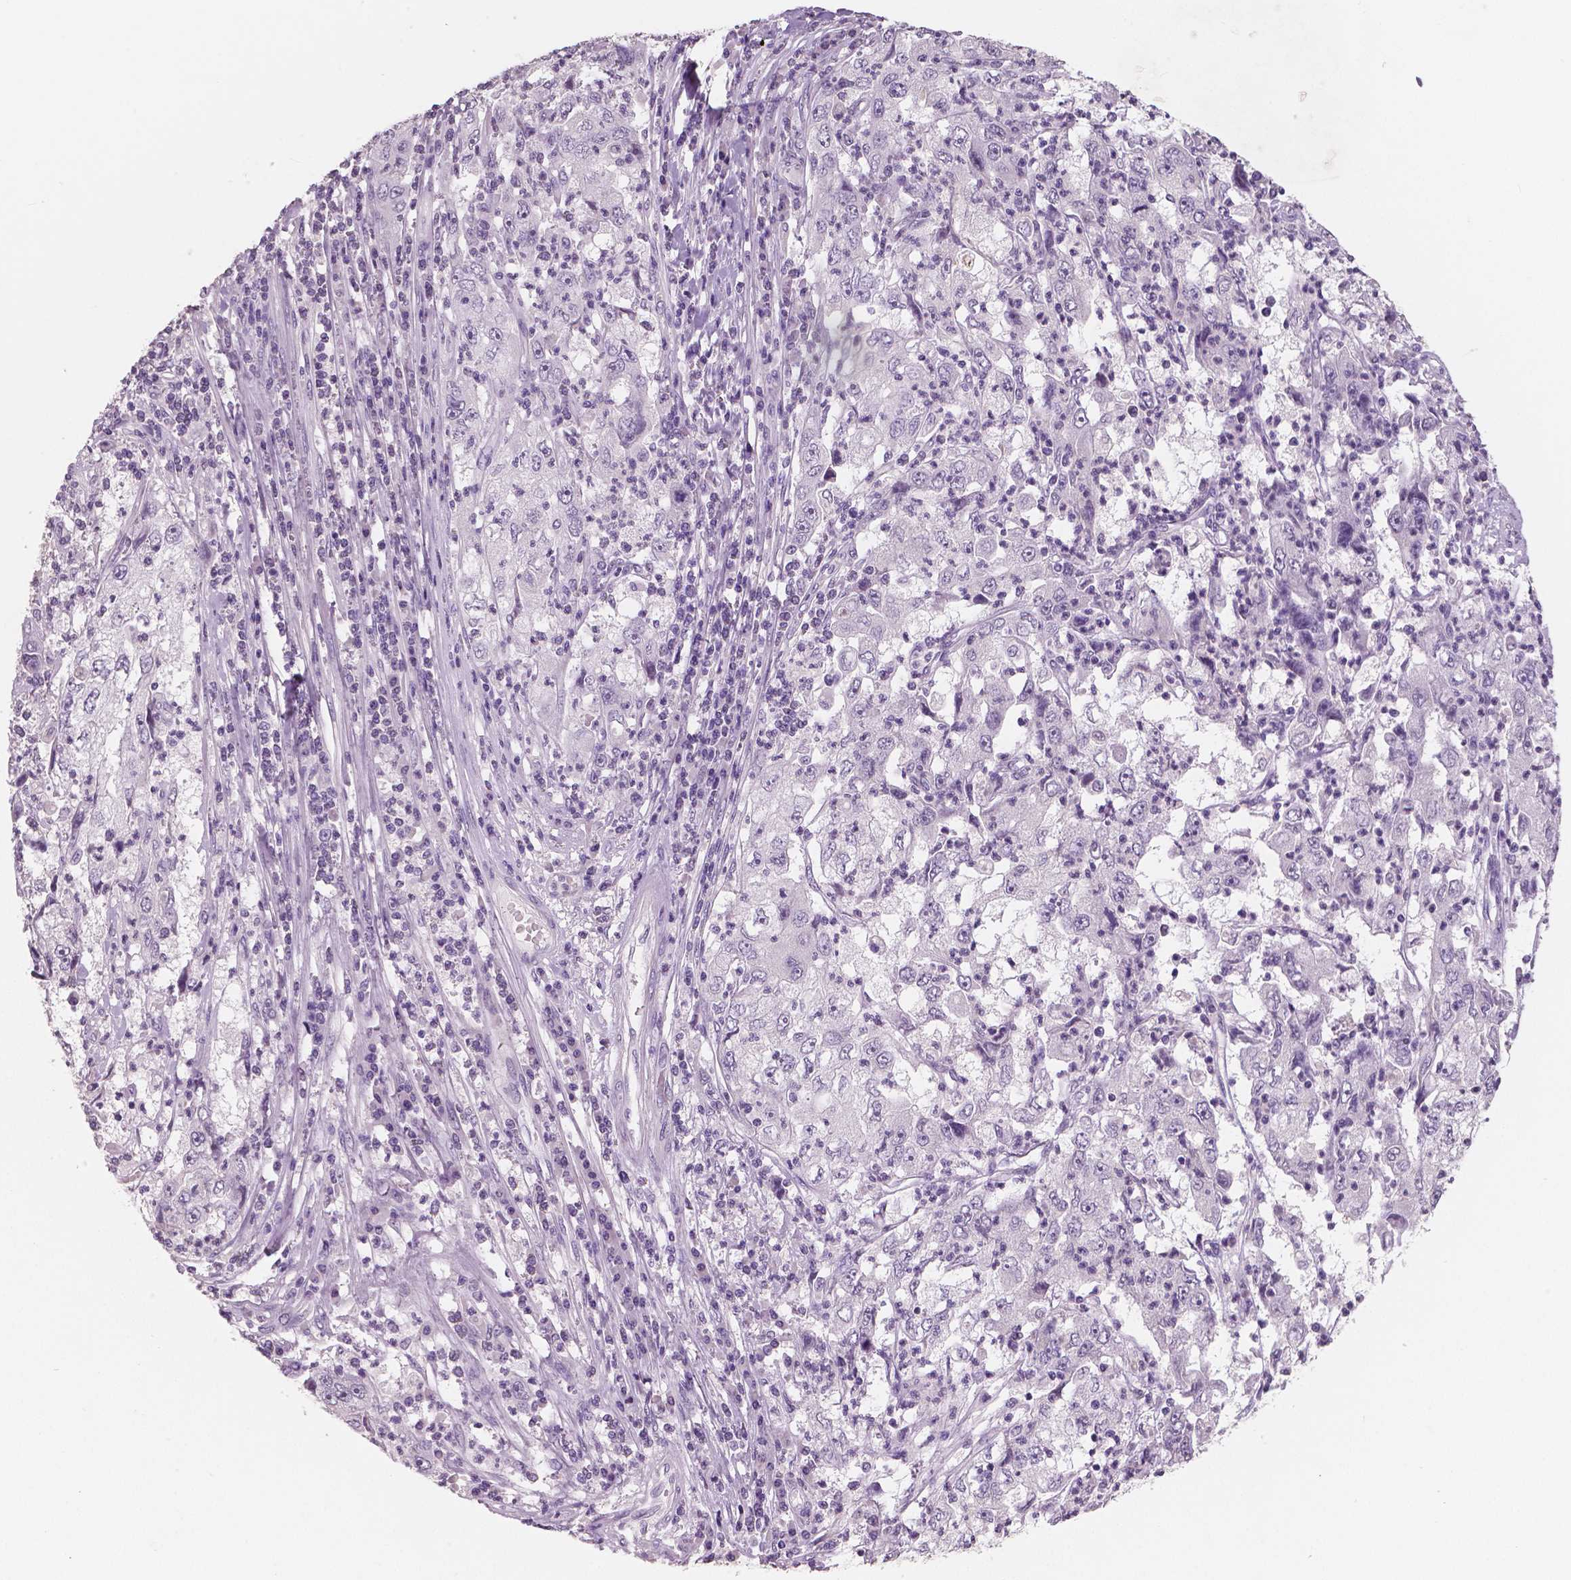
{"staining": {"intensity": "negative", "quantity": "none", "location": "none"}, "tissue": "cervical cancer", "cell_type": "Tumor cells", "image_type": "cancer", "snomed": [{"axis": "morphology", "description": "Squamous cell carcinoma, NOS"}, {"axis": "topography", "description": "Cervix"}], "caption": "DAB (3,3'-diaminobenzidine) immunohistochemical staining of human cervical squamous cell carcinoma demonstrates no significant positivity in tumor cells.", "gene": "NECAB1", "patient": {"sex": "female", "age": 36}}